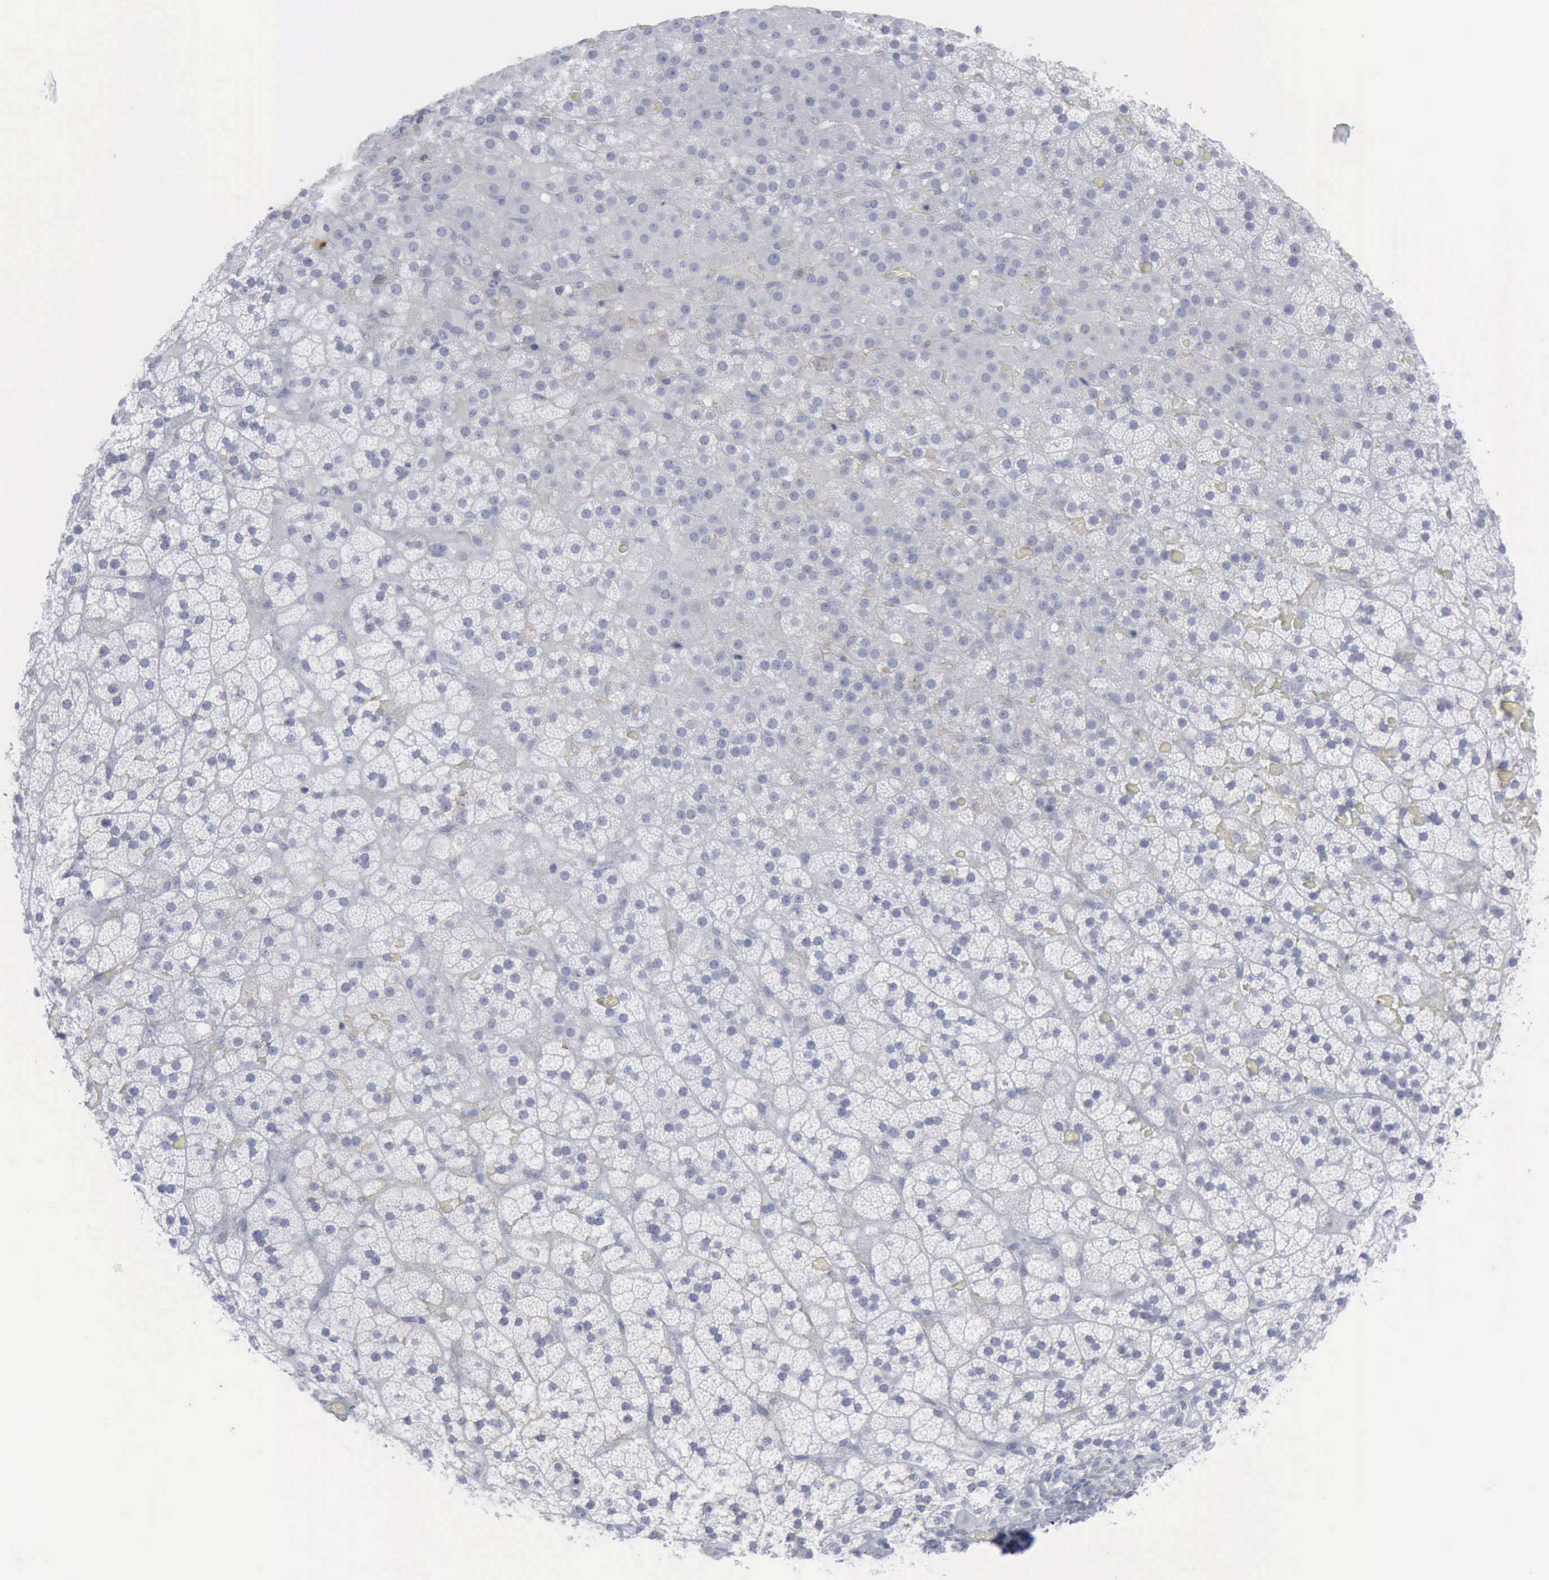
{"staining": {"intensity": "negative", "quantity": "none", "location": "none"}, "tissue": "adrenal gland", "cell_type": "Glandular cells", "image_type": "normal", "snomed": [{"axis": "morphology", "description": "Normal tissue, NOS"}, {"axis": "topography", "description": "Adrenal gland"}], "caption": "Photomicrograph shows no protein staining in glandular cells of unremarkable adrenal gland. (Brightfield microscopy of DAB immunohistochemistry at high magnification).", "gene": "VCAM1", "patient": {"sex": "male", "age": 35}}